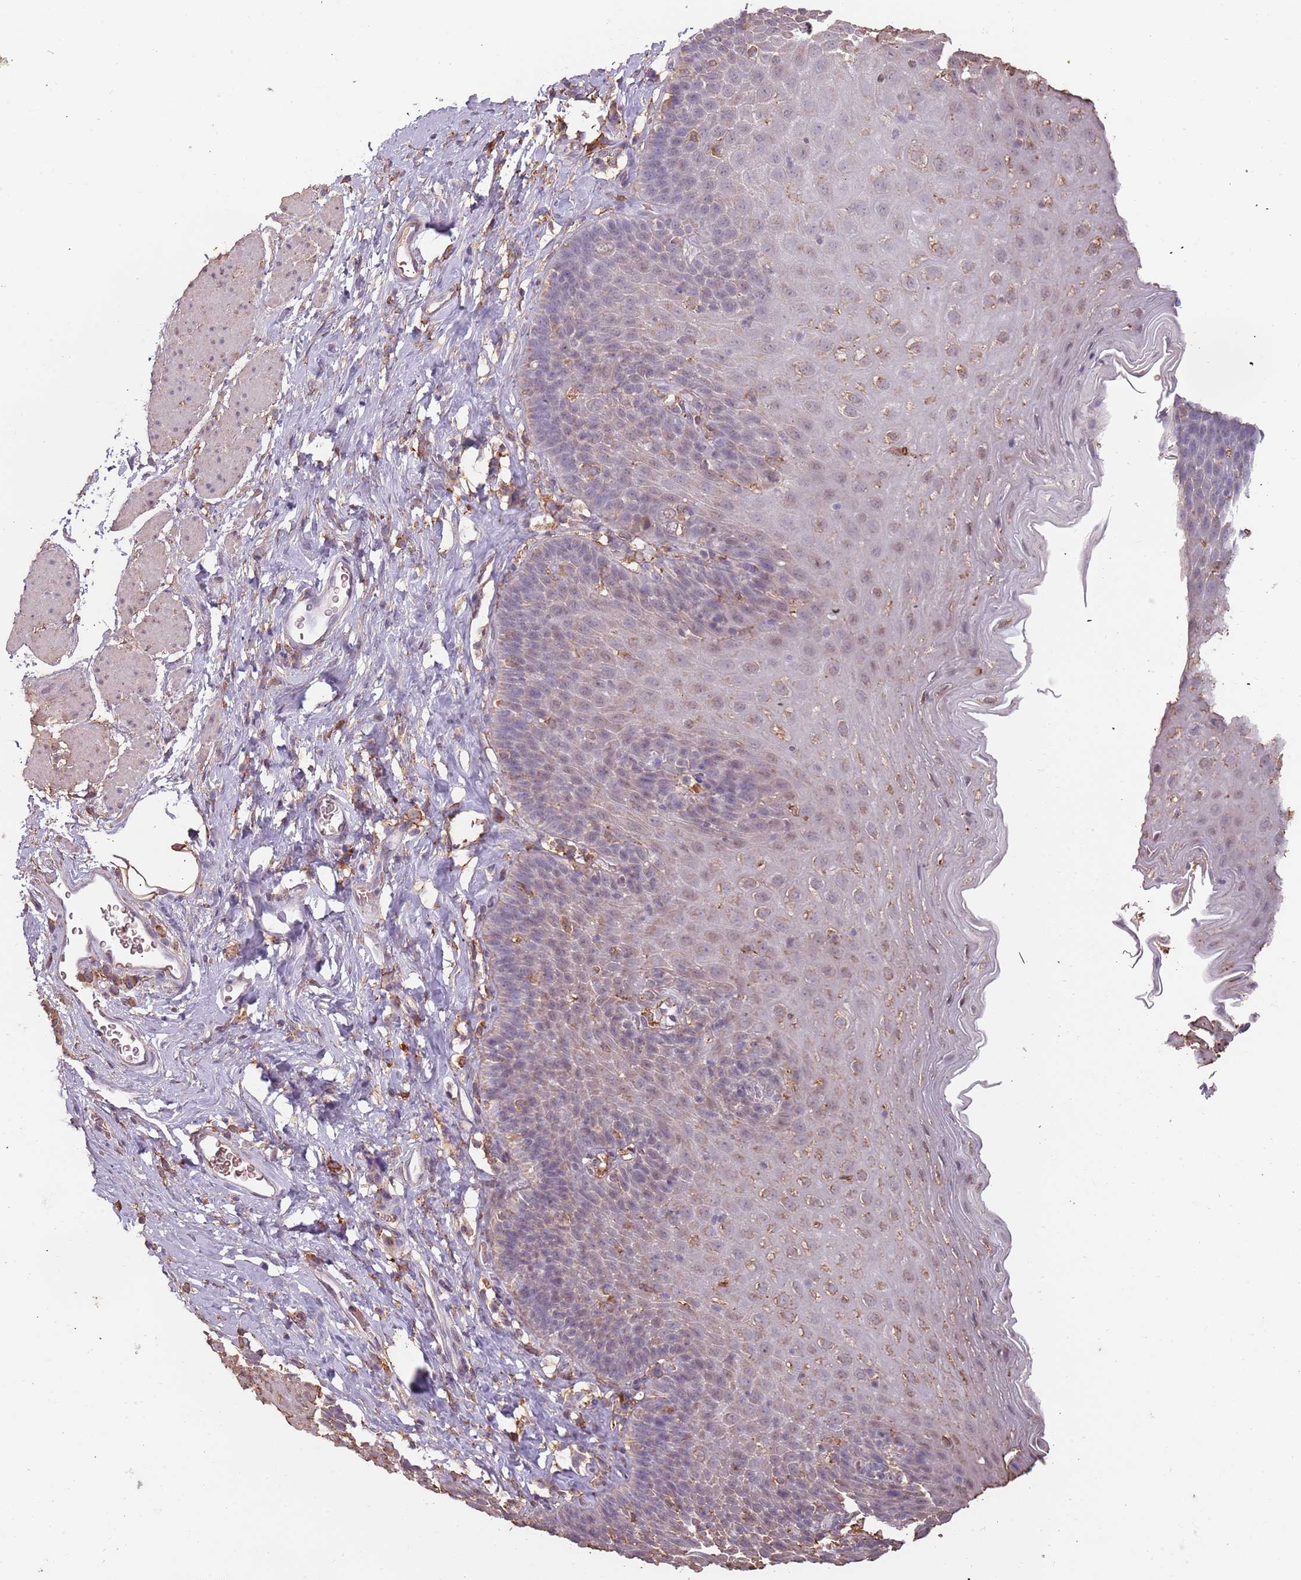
{"staining": {"intensity": "moderate", "quantity": "25%-75%", "location": "nuclear"}, "tissue": "esophagus", "cell_type": "Squamous epithelial cells", "image_type": "normal", "snomed": [{"axis": "morphology", "description": "Normal tissue, NOS"}, {"axis": "topography", "description": "Esophagus"}], "caption": "IHC micrograph of benign esophagus stained for a protein (brown), which displays medium levels of moderate nuclear positivity in about 25%-75% of squamous epithelial cells.", "gene": "ATOSB", "patient": {"sex": "female", "age": 61}}